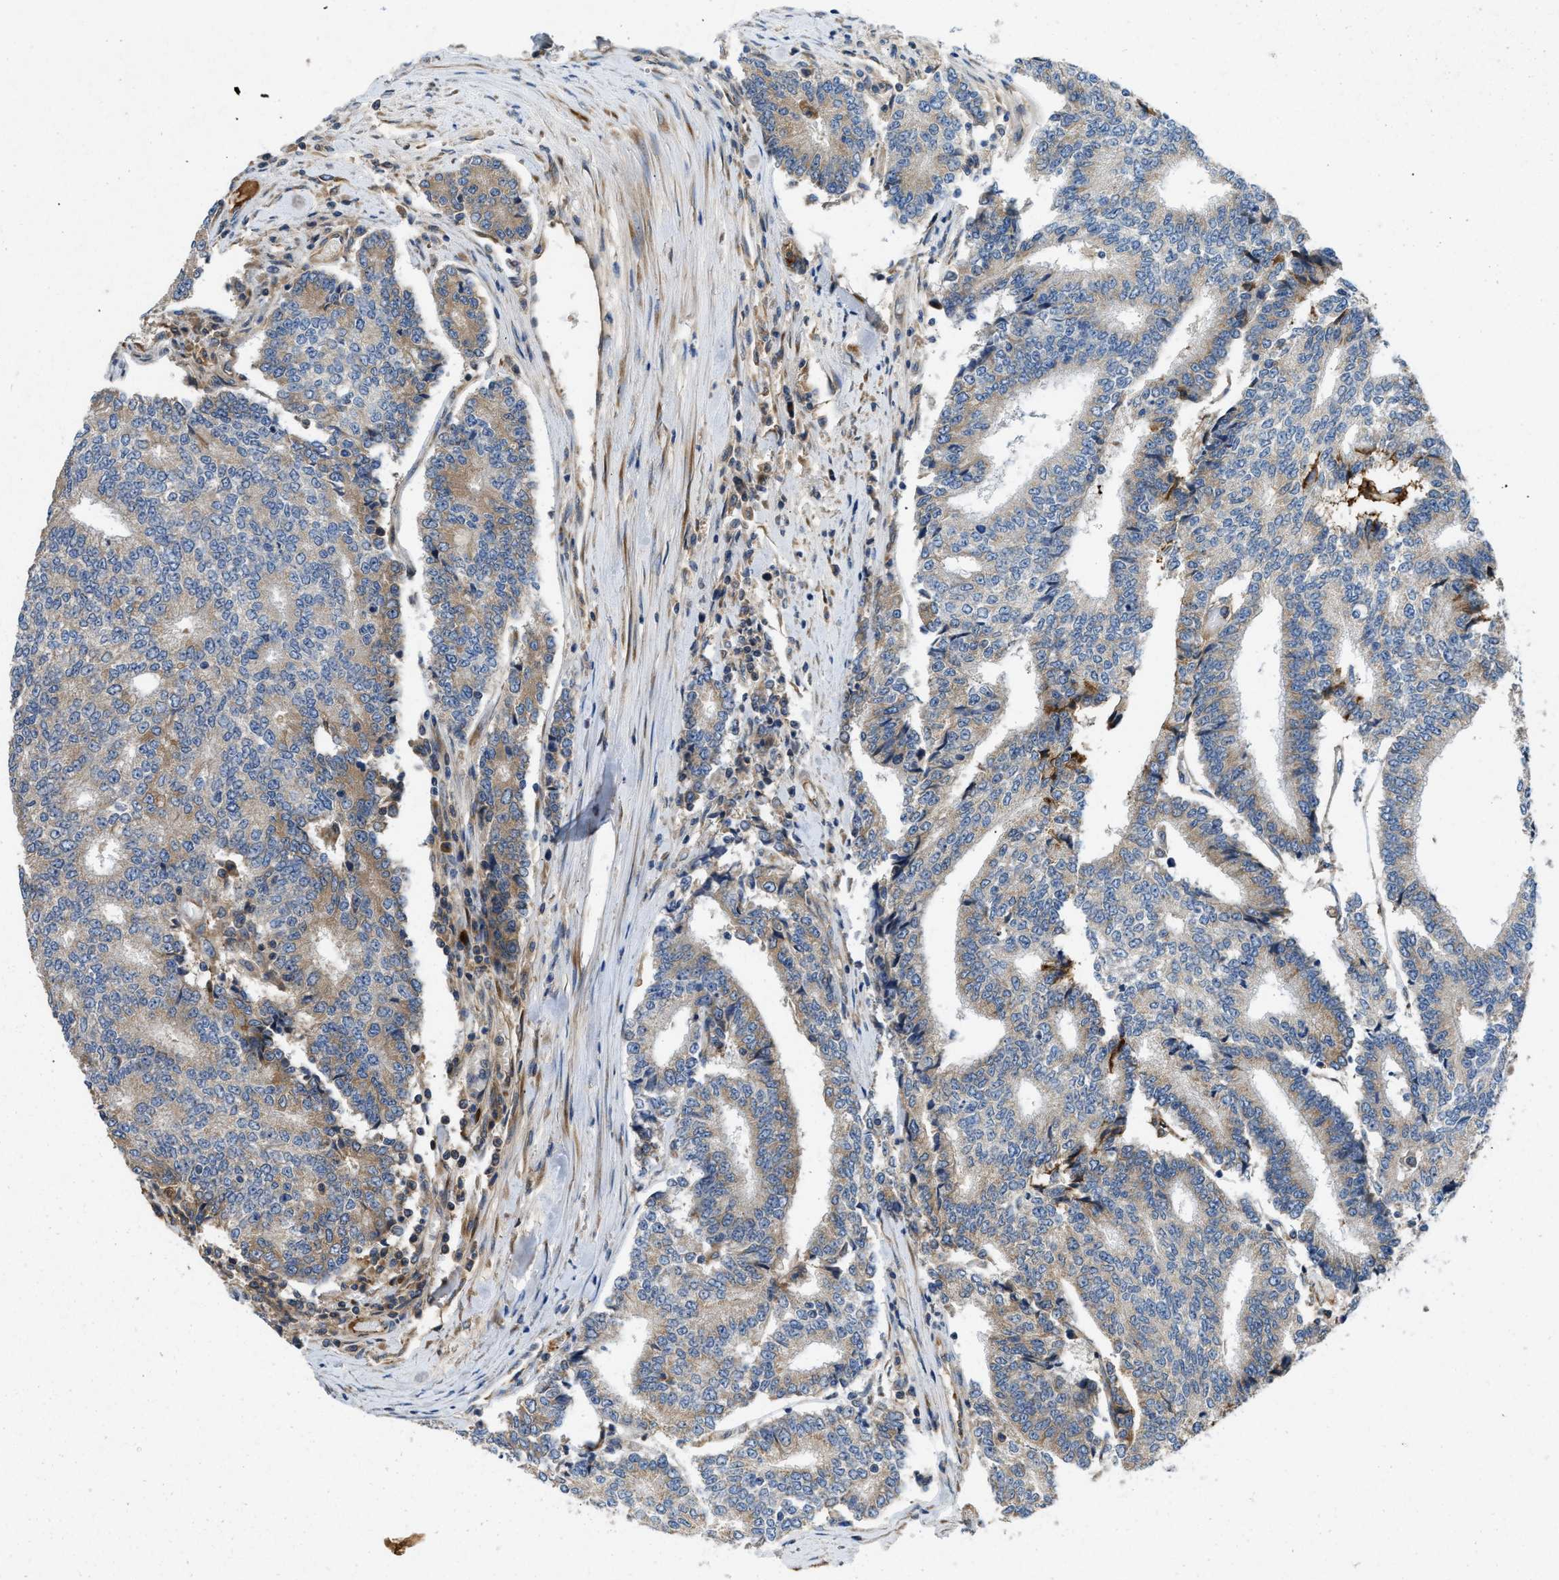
{"staining": {"intensity": "moderate", "quantity": "<25%", "location": "cytoplasmic/membranous"}, "tissue": "prostate cancer", "cell_type": "Tumor cells", "image_type": "cancer", "snomed": [{"axis": "morphology", "description": "Normal tissue, NOS"}, {"axis": "morphology", "description": "Adenocarcinoma, High grade"}, {"axis": "topography", "description": "Prostate"}, {"axis": "topography", "description": "Seminal veicle"}], "caption": "Protein expression analysis of adenocarcinoma (high-grade) (prostate) demonstrates moderate cytoplasmic/membranous expression in approximately <25% of tumor cells.", "gene": "GGCX", "patient": {"sex": "male", "age": 55}}